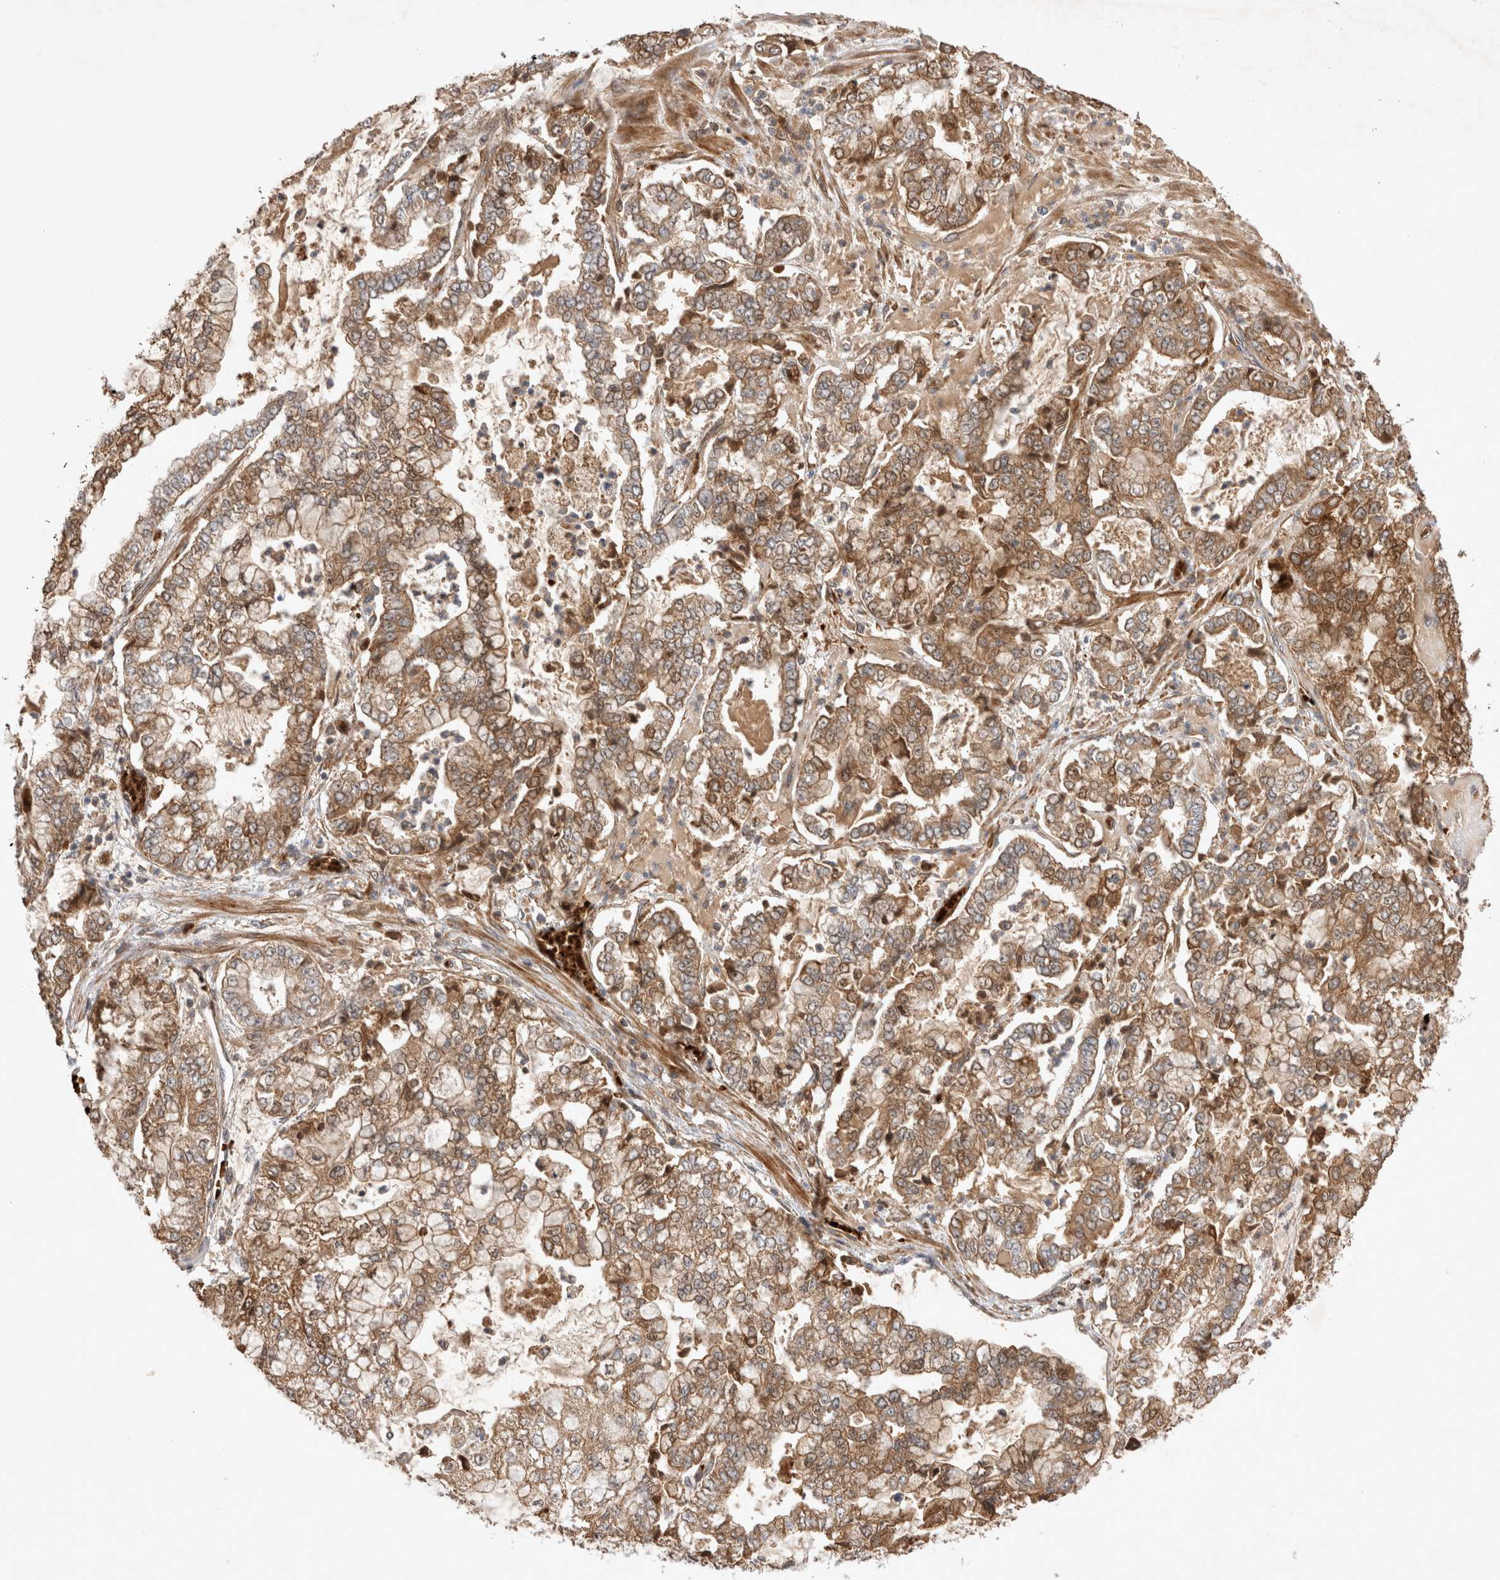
{"staining": {"intensity": "moderate", "quantity": ">75%", "location": "cytoplasmic/membranous"}, "tissue": "stomach cancer", "cell_type": "Tumor cells", "image_type": "cancer", "snomed": [{"axis": "morphology", "description": "Adenocarcinoma, NOS"}, {"axis": "topography", "description": "Stomach"}], "caption": "Protein expression analysis of stomach cancer exhibits moderate cytoplasmic/membranous staining in approximately >75% of tumor cells.", "gene": "FAM221A", "patient": {"sex": "male", "age": 76}}